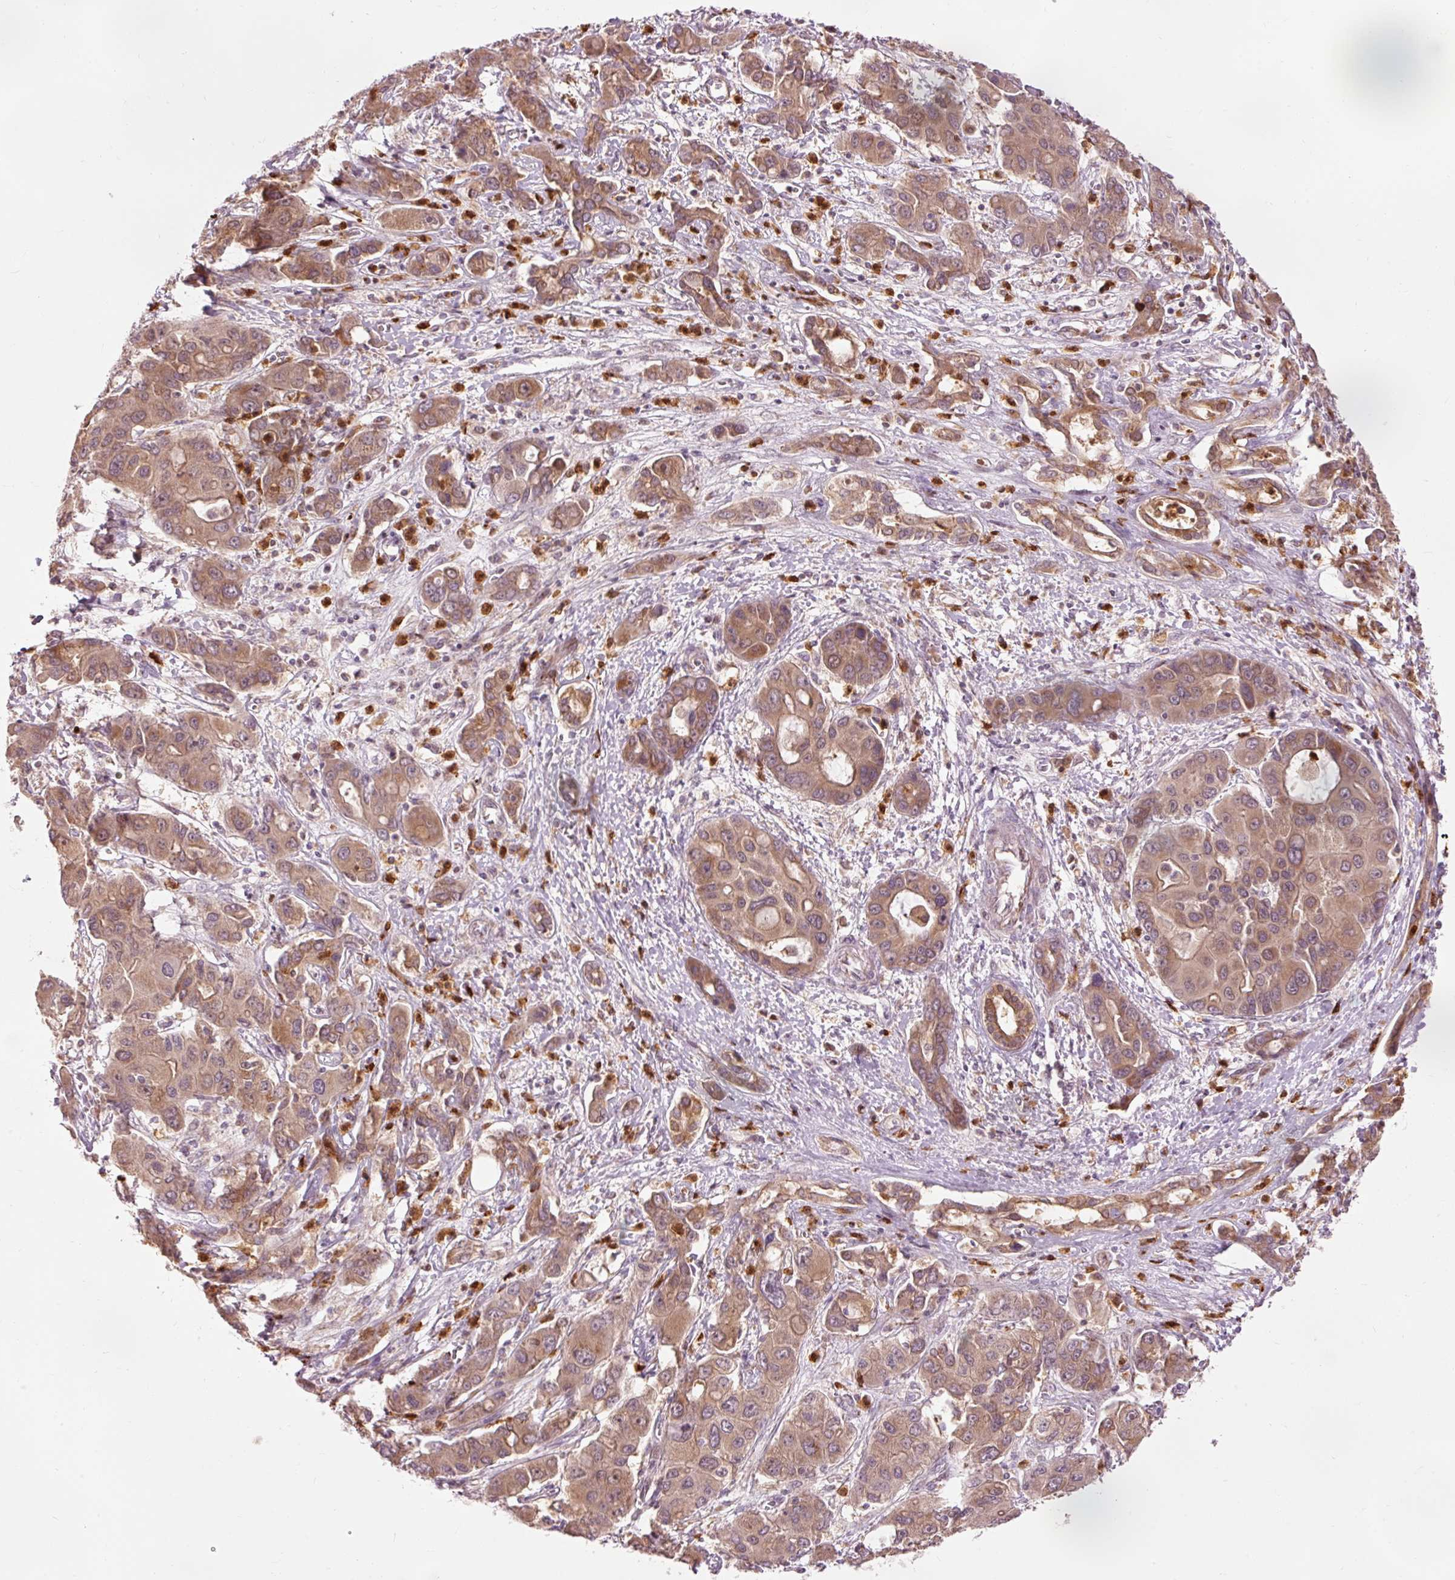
{"staining": {"intensity": "moderate", "quantity": ">75%", "location": "cytoplasmic/membranous"}, "tissue": "liver cancer", "cell_type": "Tumor cells", "image_type": "cancer", "snomed": [{"axis": "morphology", "description": "Cholangiocarcinoma"}, {"axis": "topography", "description": "Liver"}], "caption": "Human liver cancer (cholangiocarcinoma) stained for a protein (brown) exhibits moderate cytoplasmic/membranous positive staining in about >75% of tumor cells.", "gene": "PRDX5", "patient": {"sex": "male", "age": 67}}